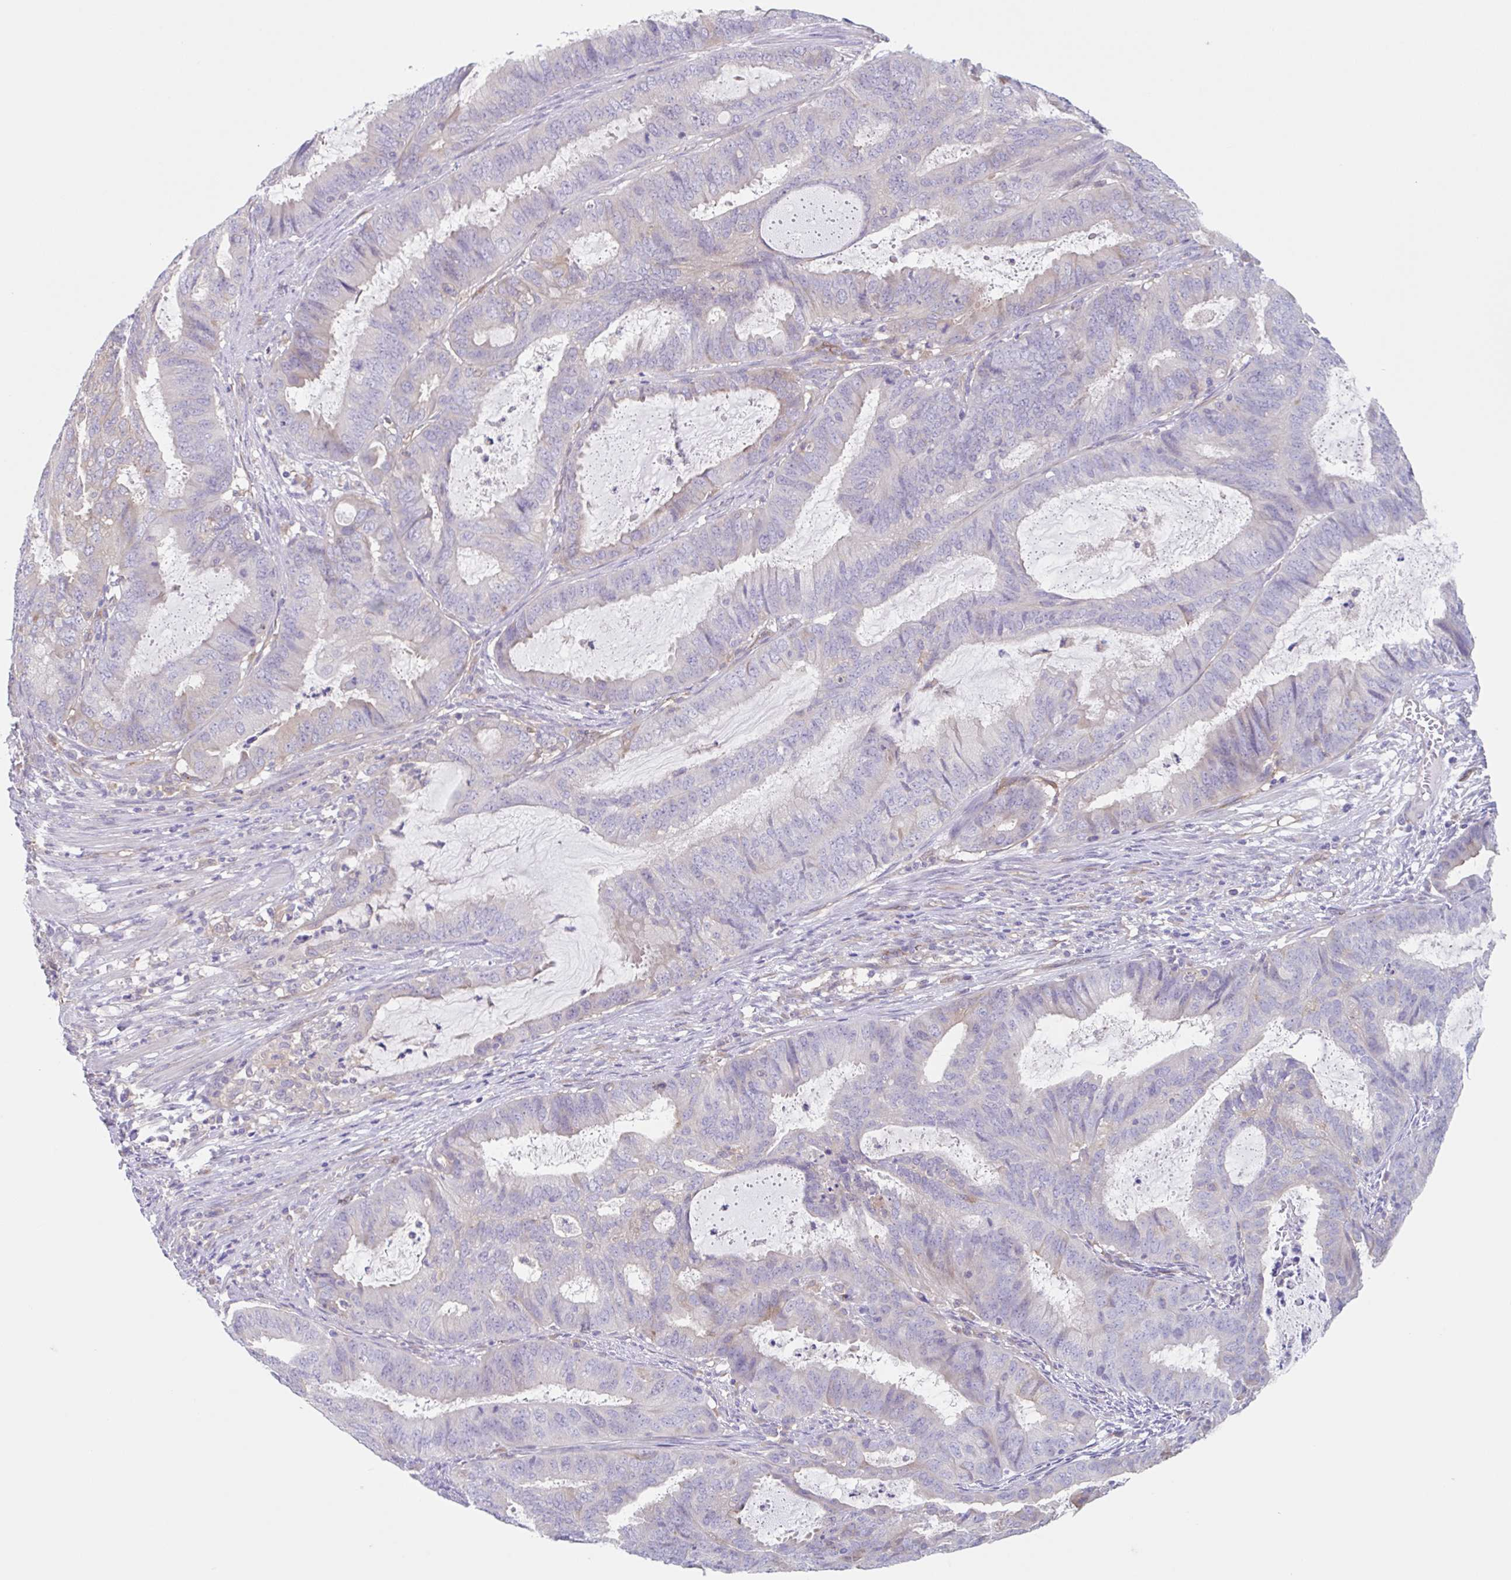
{"staining": {"intensity": "negative", "quantity": "none", "location": "none"}, "tissue": "endometrial cancer", "cell_type": "Tumor cells", "image_type": "cancer", "snomed": [{"axis": "morphology", "description": "Adenocarcinoma, NOS"}, {"axis": "topography", "description": "Endometrium"}], "caption": "A histopathology image of endometrial adenocarcinoma stained for a protein shows no brown staining in tumor cells.", "gene": "EHD4", "patient": {"sex": "female", "age": 51}}